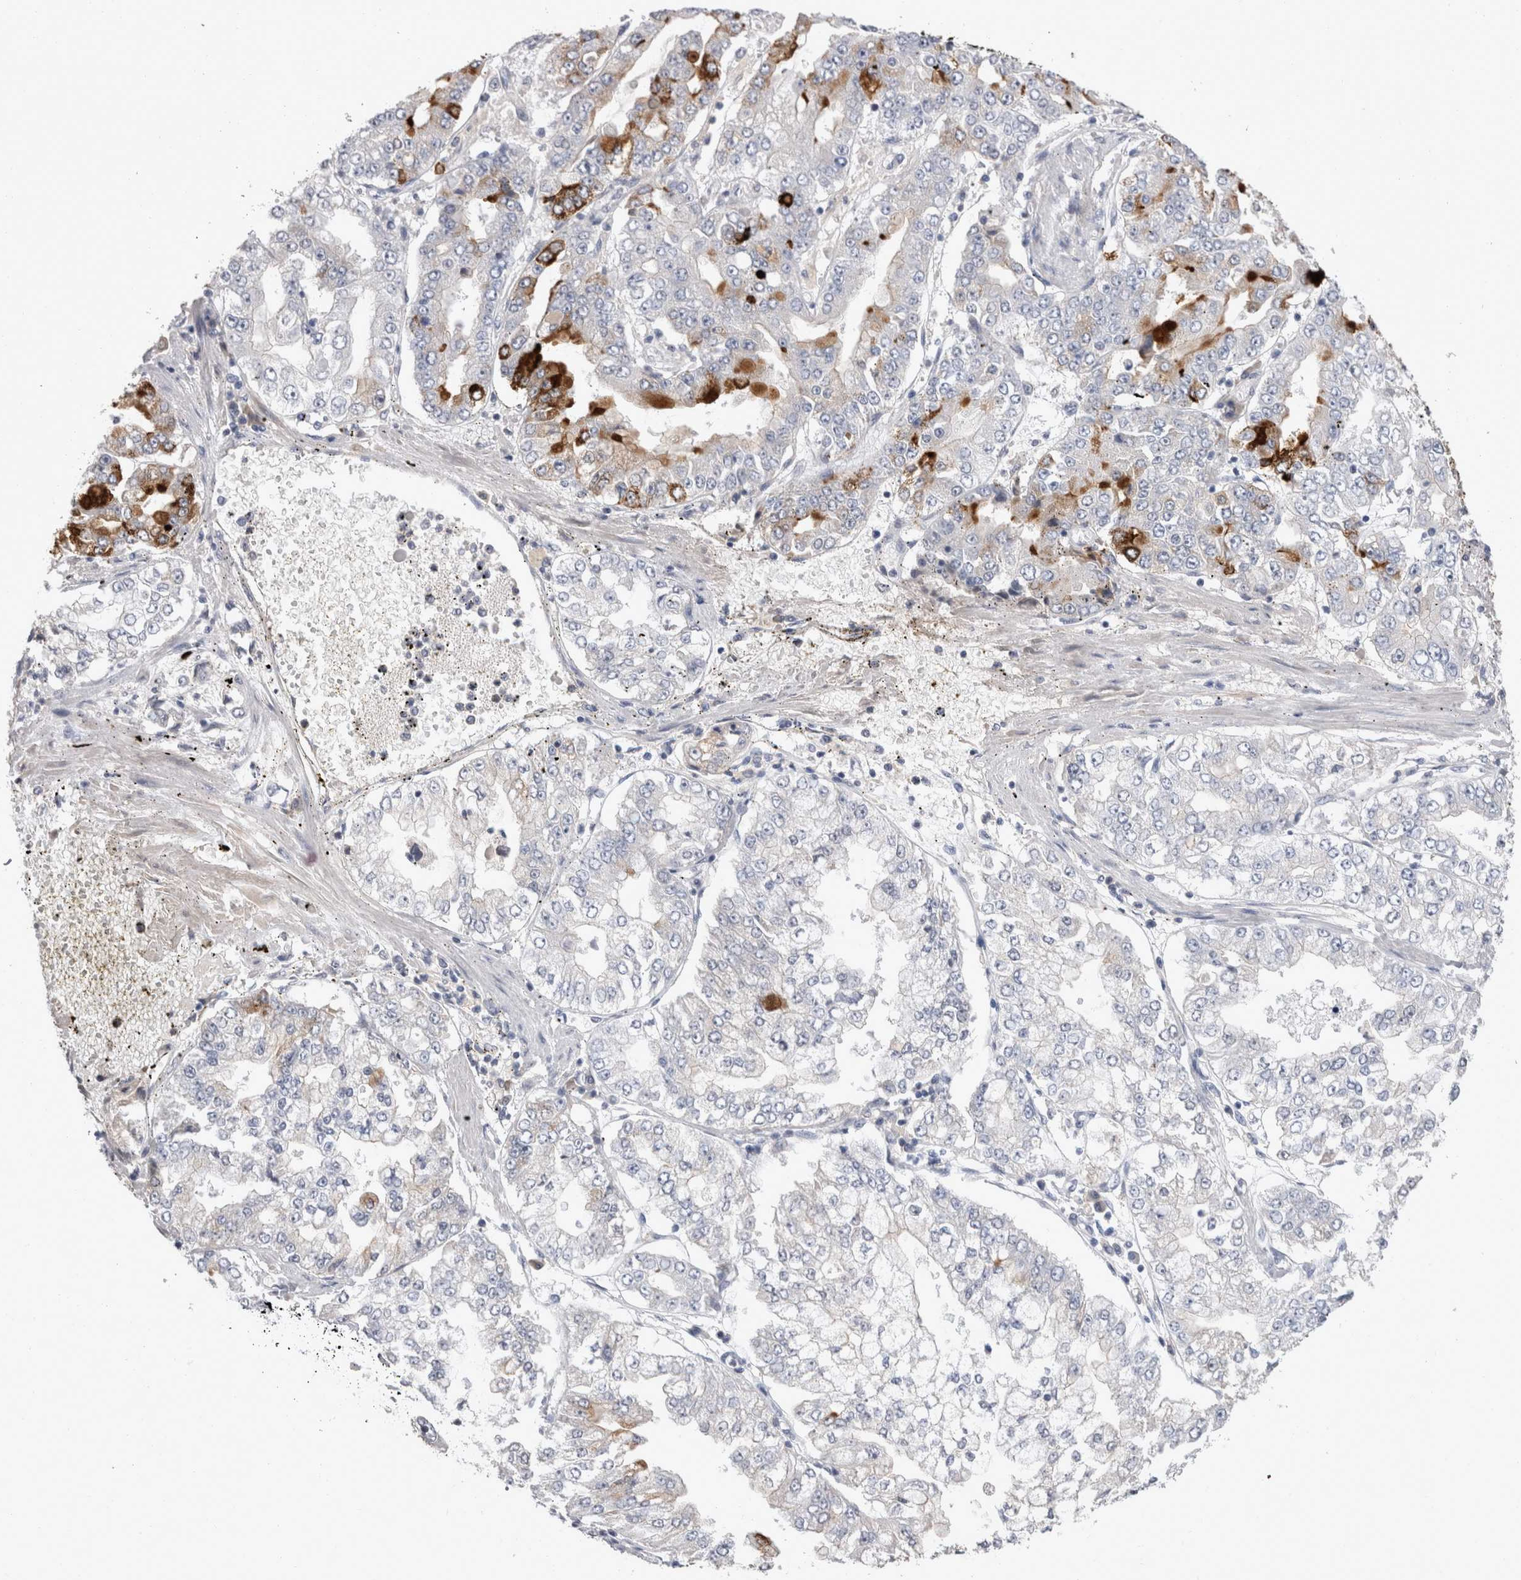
{"staining": {"intensity": "strong", "quantity": "<25%", "location": "cytoplasmic/membranous"}, "tissue": "stomach cancer", "cell_type": "Tumor cells", "image_type": "cancer", "snomed": [{"axis": "morphology", "description": "Adenocarcinoma, NOS"}, {"axis": "topography", "description": "Stomach"}], "caption": "Approximately <25% of tumor cells in human stomach cancer display strong cytoplasmic/membranous protein staining as visualized by brown immunohistochemical staining.", "gene": "REG1A", "patient": {"sex": "male", "age": 76}}